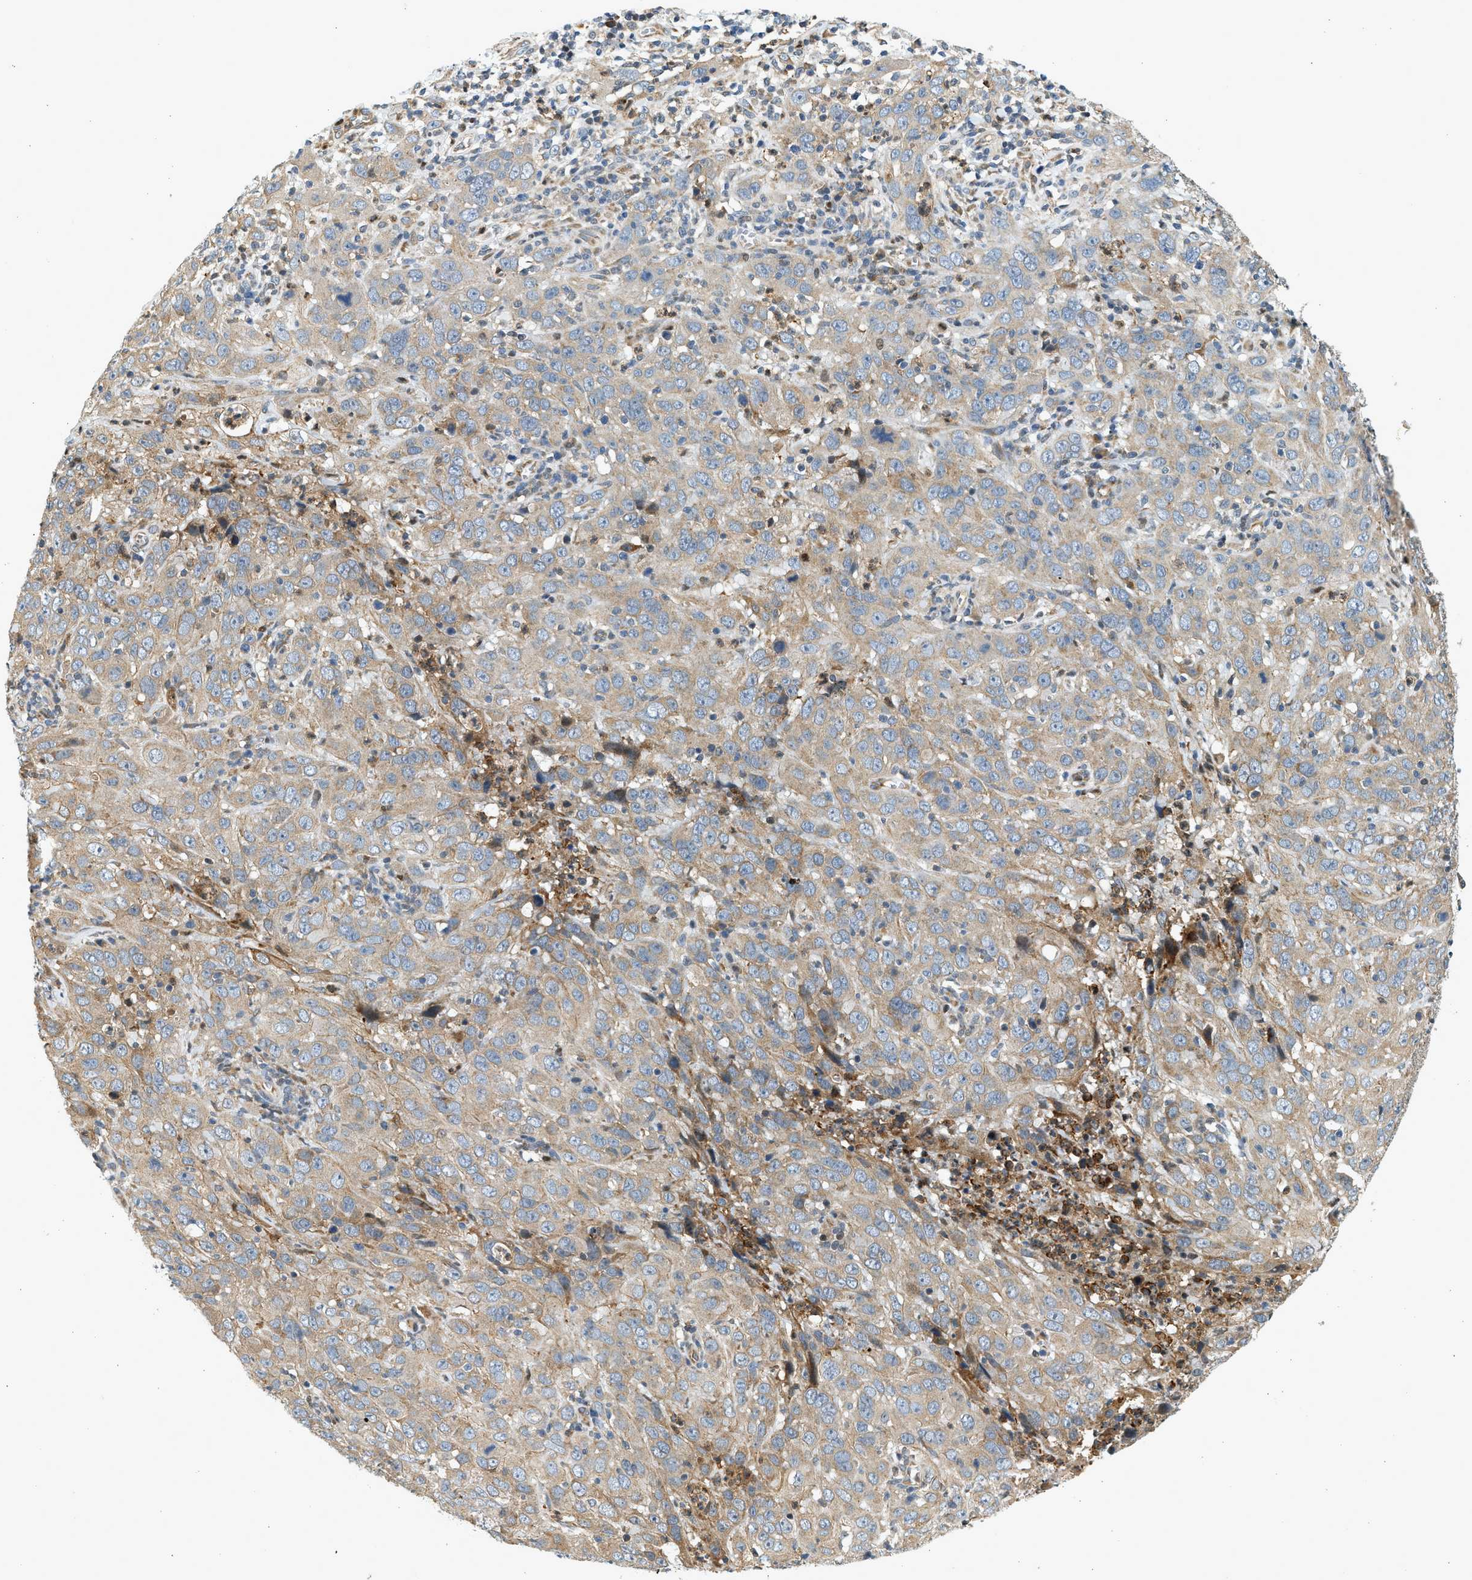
{"staining": {"intensity": "weak", "quantity": "25%-75%", "location": "cytoplasmic/membranous"}, "tissue": "cervical cancer", "cell_type": "Tumor cells", "image_type": "cancer", "snomed": [{"axis": "morphology", "description": "Squamous cell carcinoma, NOS"}, {"axis": "topography", "description": "Cervix"}], "caption": "Cervical cancer (squamous cell carcinoma) stained with DAB (3,3'-diaminobenzidine) IHC exhibits low levels of weak cytoplasmic/membranous positivity in about 25%-75% of tumor cells.", "gene": "NRSN2", "patient": {"sex": "female", "age": 32}}